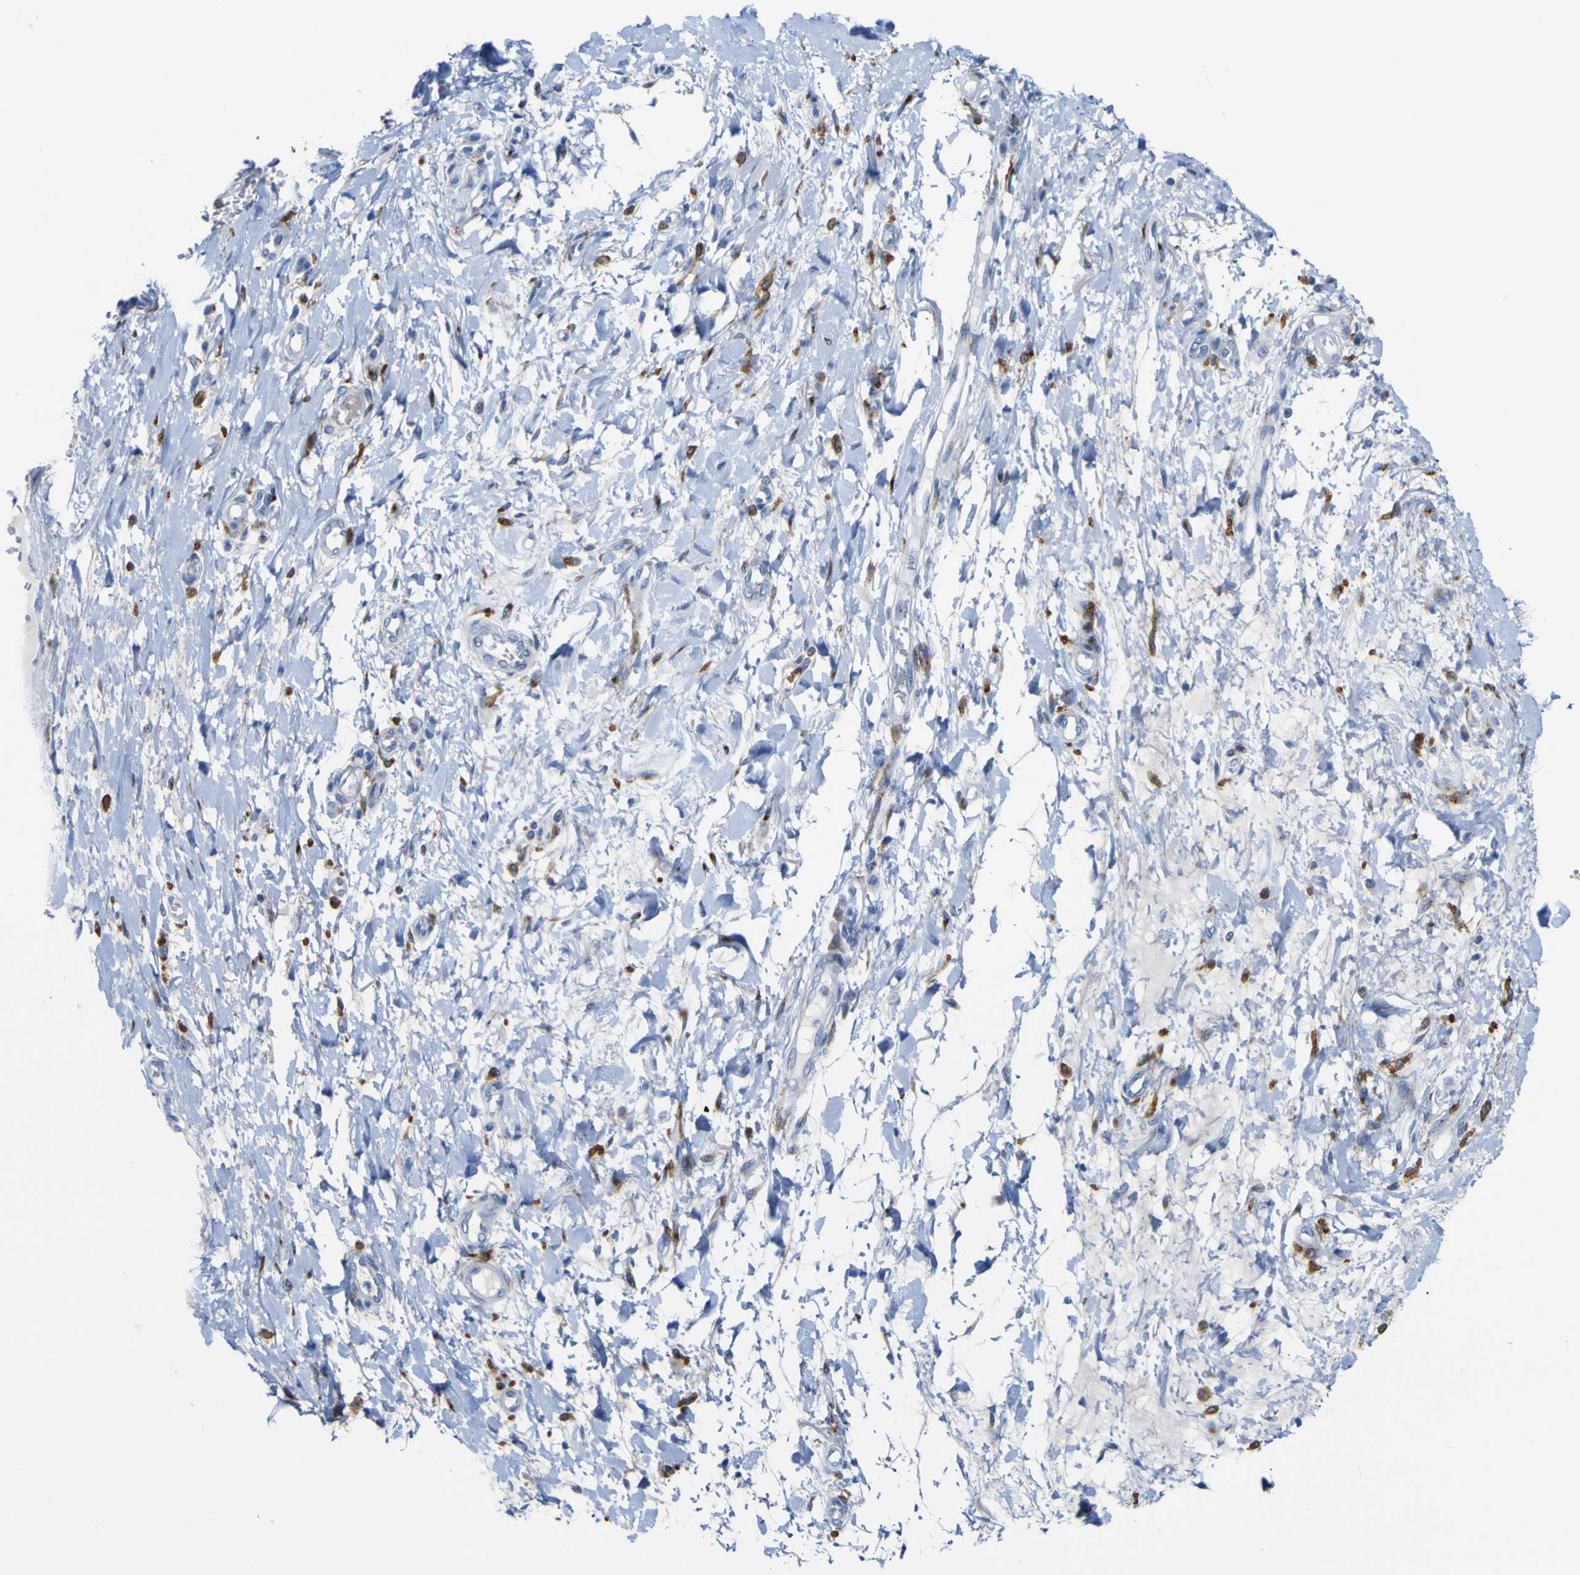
{"staining": {"intensity": "negative", "quantity": "none", "location": "none"}, "tissue": "adipose tissue", "cell_type": "Adipocytes", "image_type": "normal", "snomed": [{"axis": "morphology", "description": "Normal tissue, NOS"}, {"axis": "morphology", "description": "Adenocarcinoma, NOS"}, {"axis": "topography", "description": "Esophagus"}], "caption": "Unremarkable adipose tissue was stained to show a protein in brown. There is no significant staining in adipocytes. (DAB immunohistochemistry (IHC) with hematoxylin counter stain).", "gene": "PTPRF", "patient": {"sex": "male", "age": 62}}